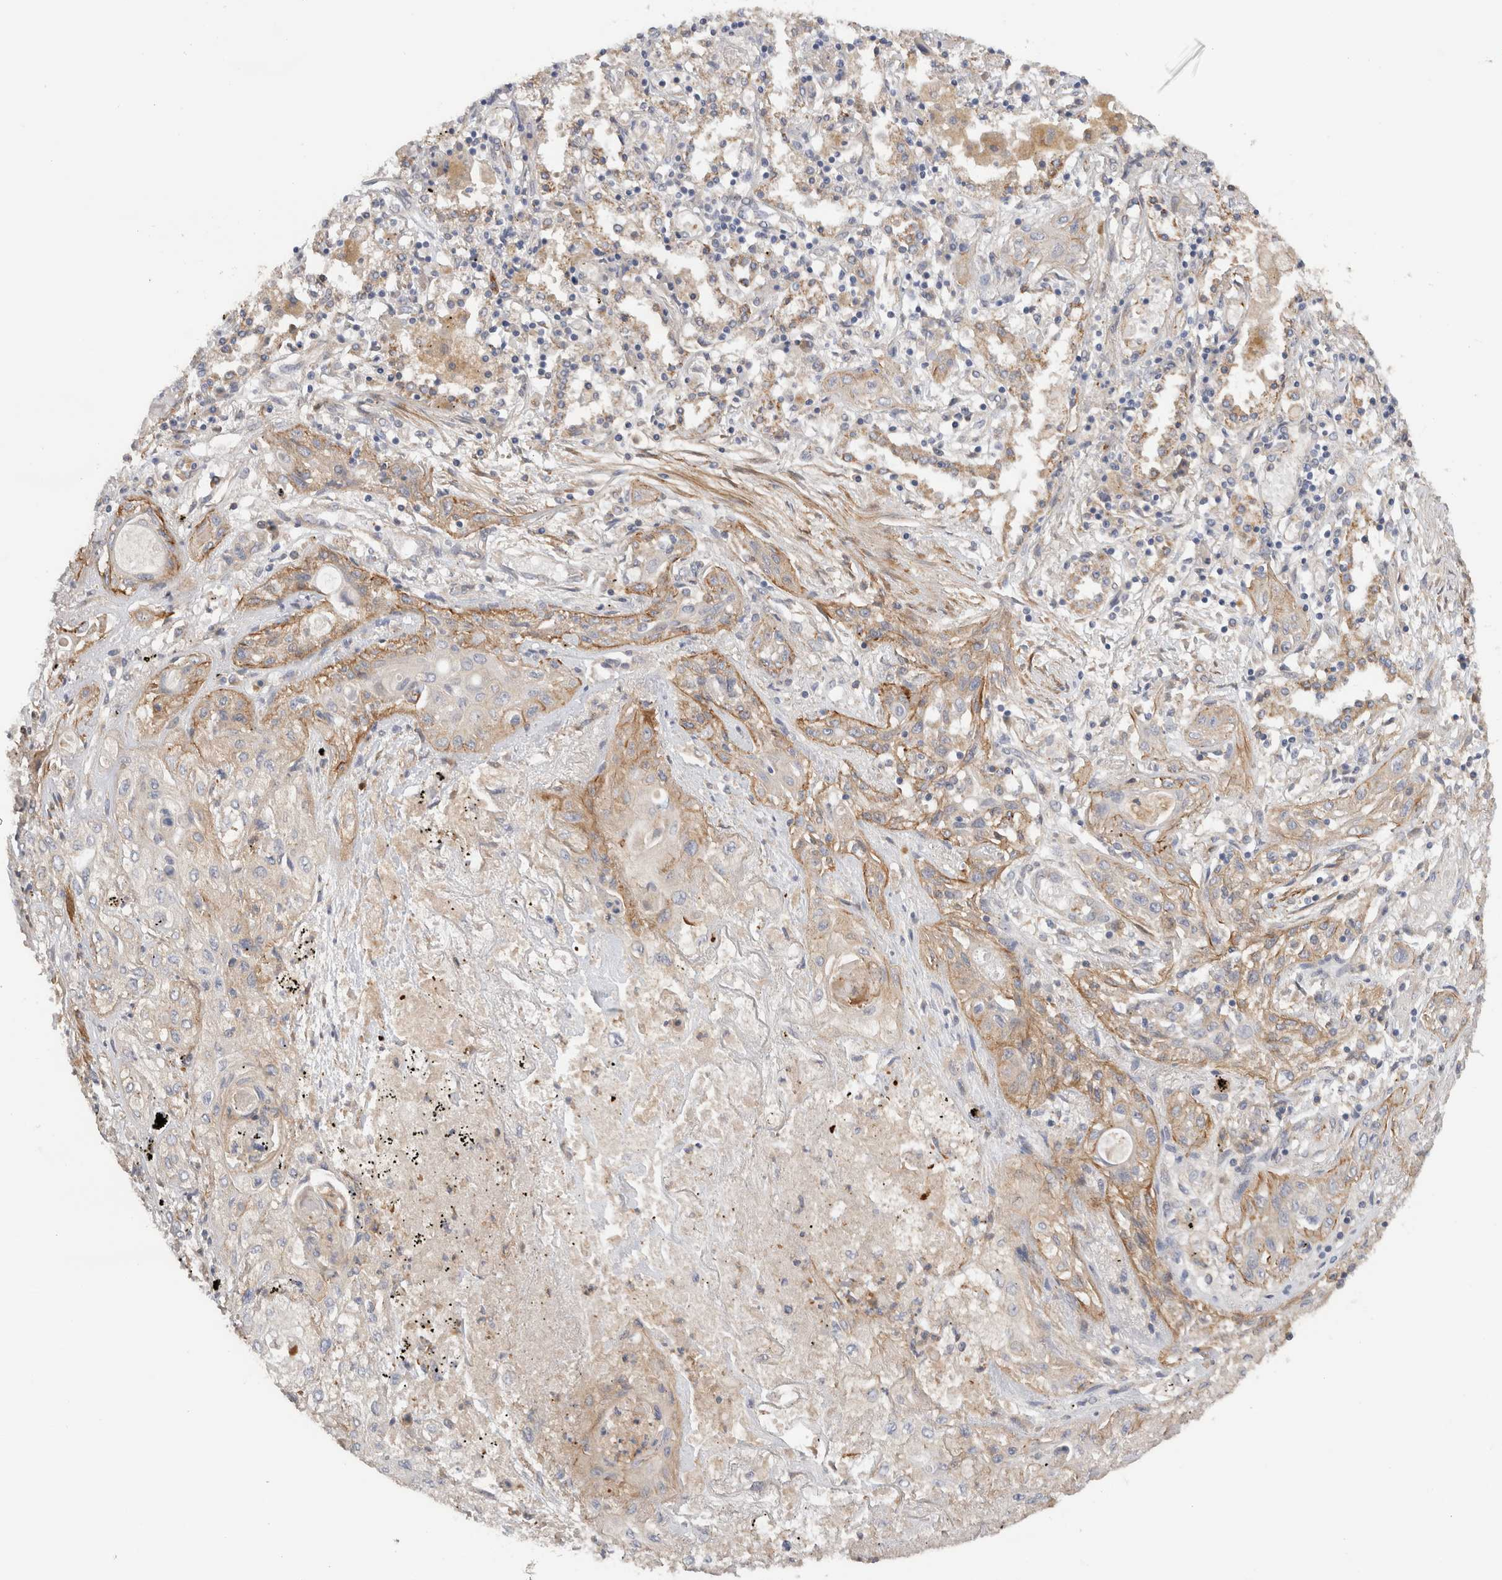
{"staining": {"intensity": "moderate", "quantity": "<25%", "location": "cytoplasmic/membranous"}, "tissue": "lung cancer", "cell_type": "Tumor cells", "image_type": "cancer", "snomed": [{"axis": "morphology", "description": "Squamous cell carcinoma, NOS"}, {"axis": "topography", "description": "Lung"}], "caption": "IHC micrograph of human lung cancer stained for a protein (brown), which exhibits low levels of moderate cytoplasmic/membranous staining in about <25% of tumor cells.", "gene": "SGK3", "patient": {"sex": "female", "age": 47}}